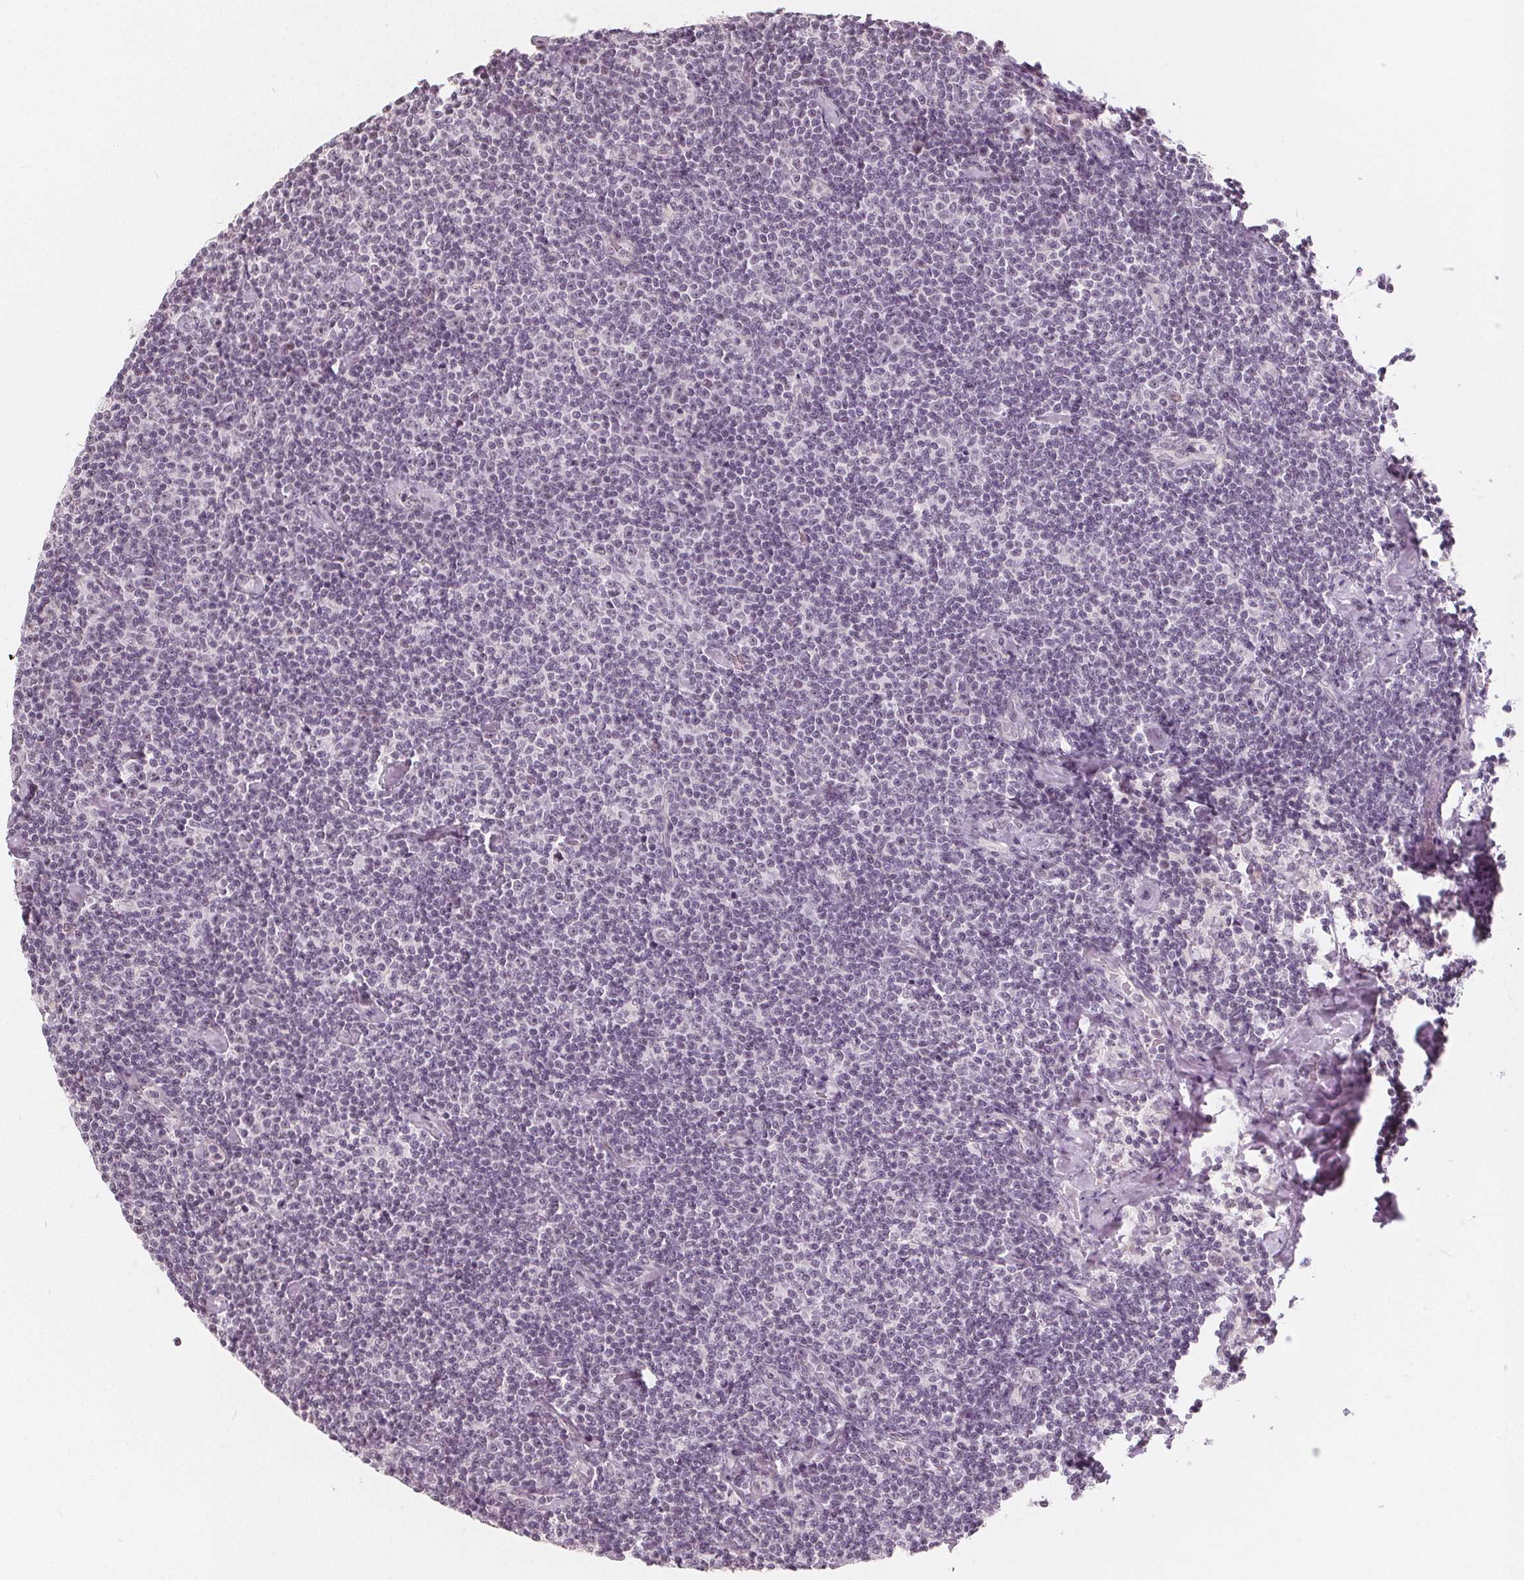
{"staining": {"intensity": "negative", "quantity": "none", "location": "none"}, "tissue": "lymphoma", "cell_type": "Tumor cells", "image_type": "cancer", "snomed": [{"axis": "morphology", "description": "Malignant lymphoma, non-Hodgkin's type, Low grade"}, {"axis": "topography", "description": "Lymph node"}], "caption": "High magnification brightfield microscopy of low-grade malignant lymphoma, non-Hodgkin's type stained with DAB (3,3'-diaminobenzidine) (brown) and counterstained with hematoxylin (blue): tumor cells show no significant positivity. Nuclei are stained in blue.", "gene": "NUP210L", "patient": {"sex": "male", "age": 81}}